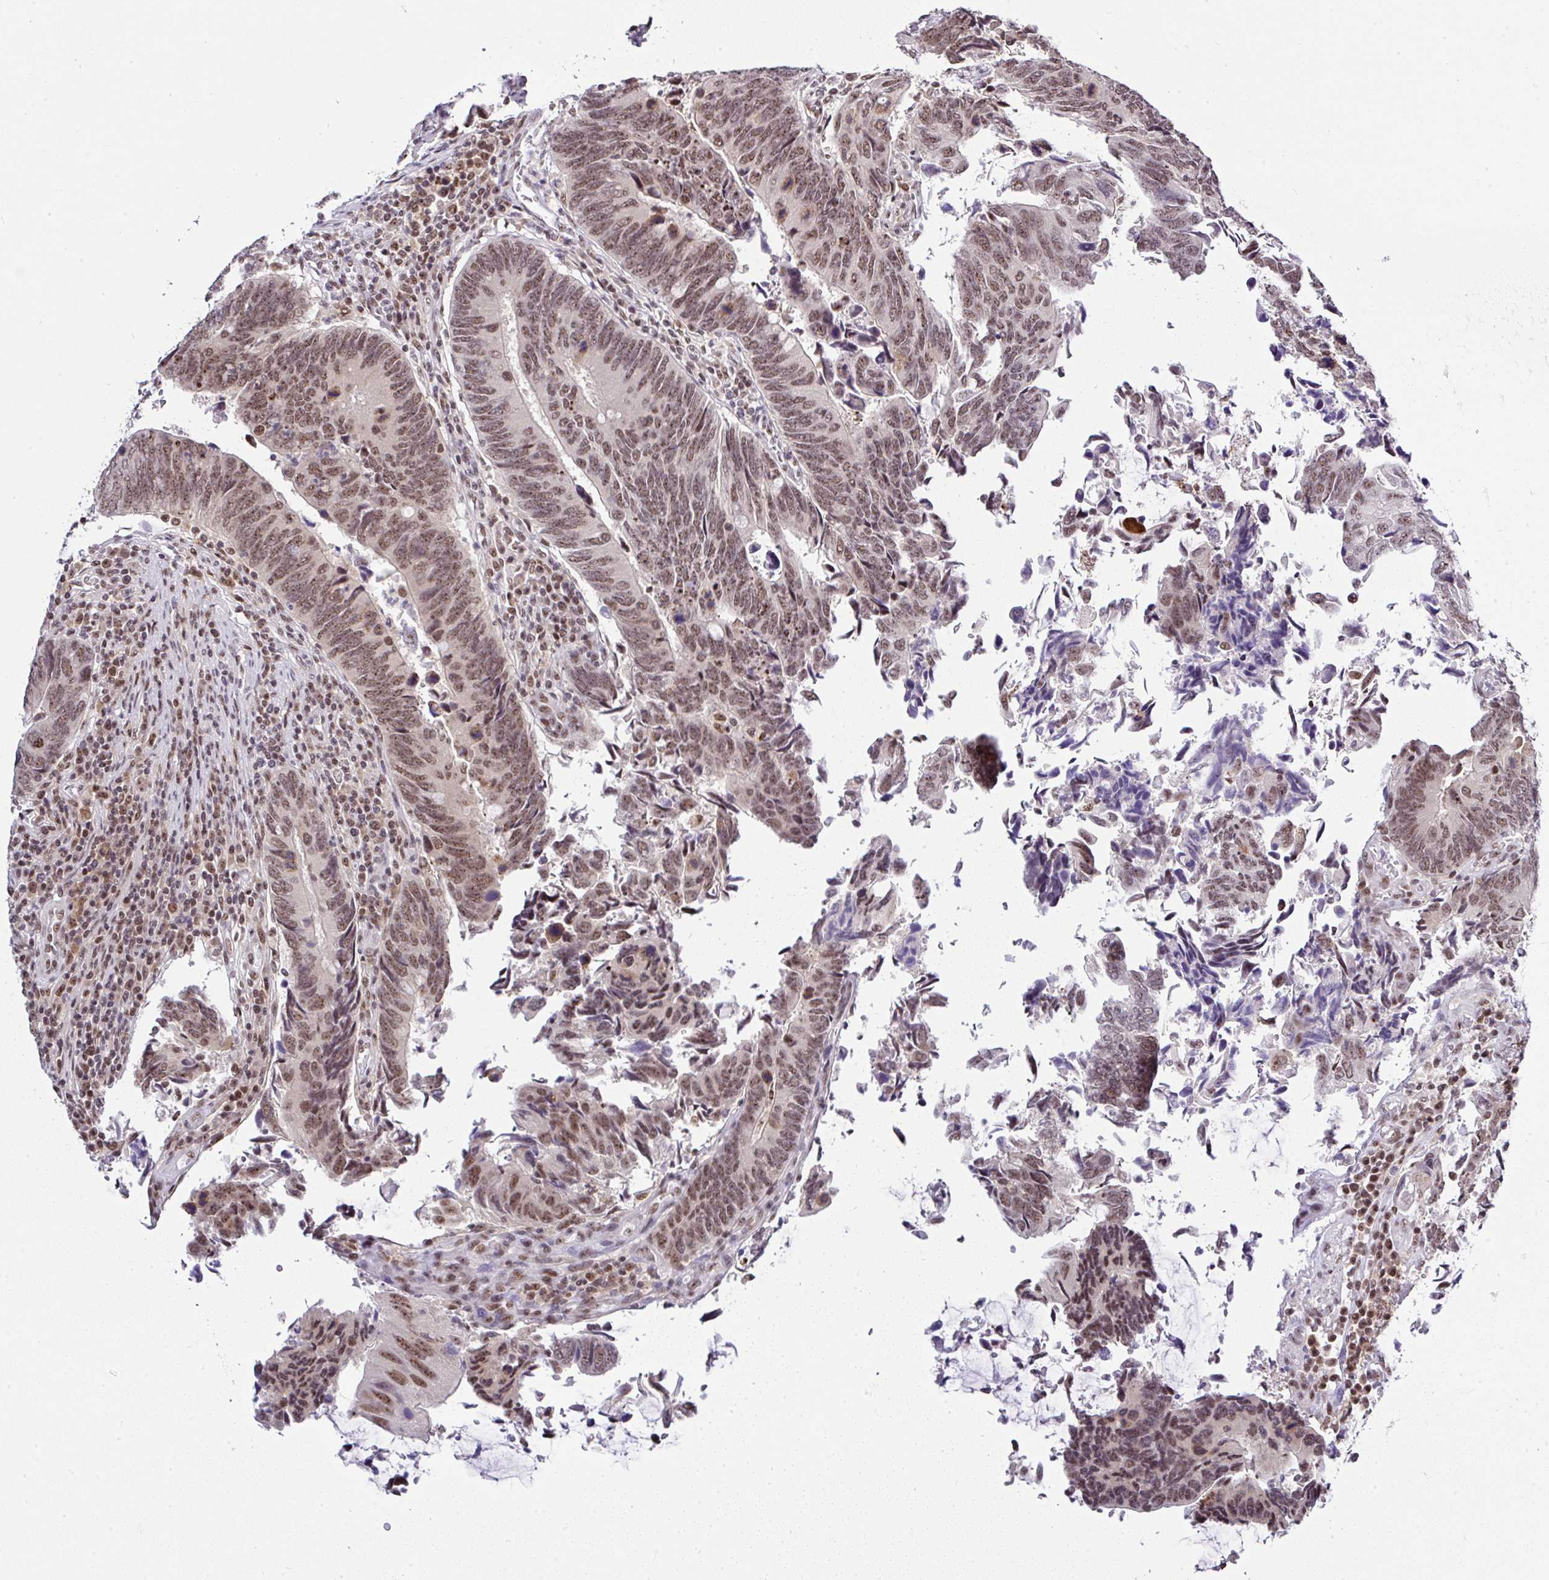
{"staining": {"intensity": "moderate", "quantity": ">75%", "location": "nuclear"}, "tissue": "colorectal cancer", "cell_type": "Tumor cells", "image_type": "cancer", "snomed": [{"axis": "morphology", "description": "Adenocarcinoma, NOS"}, {"axis": "topography", "description": "Colon"}], "caption": "Human colorectal cancer stained with a protein marker exhibits moderate staining in tumor cells.", "gene": "PTPN2", "patient": {"sex": "male", "age": 87}}